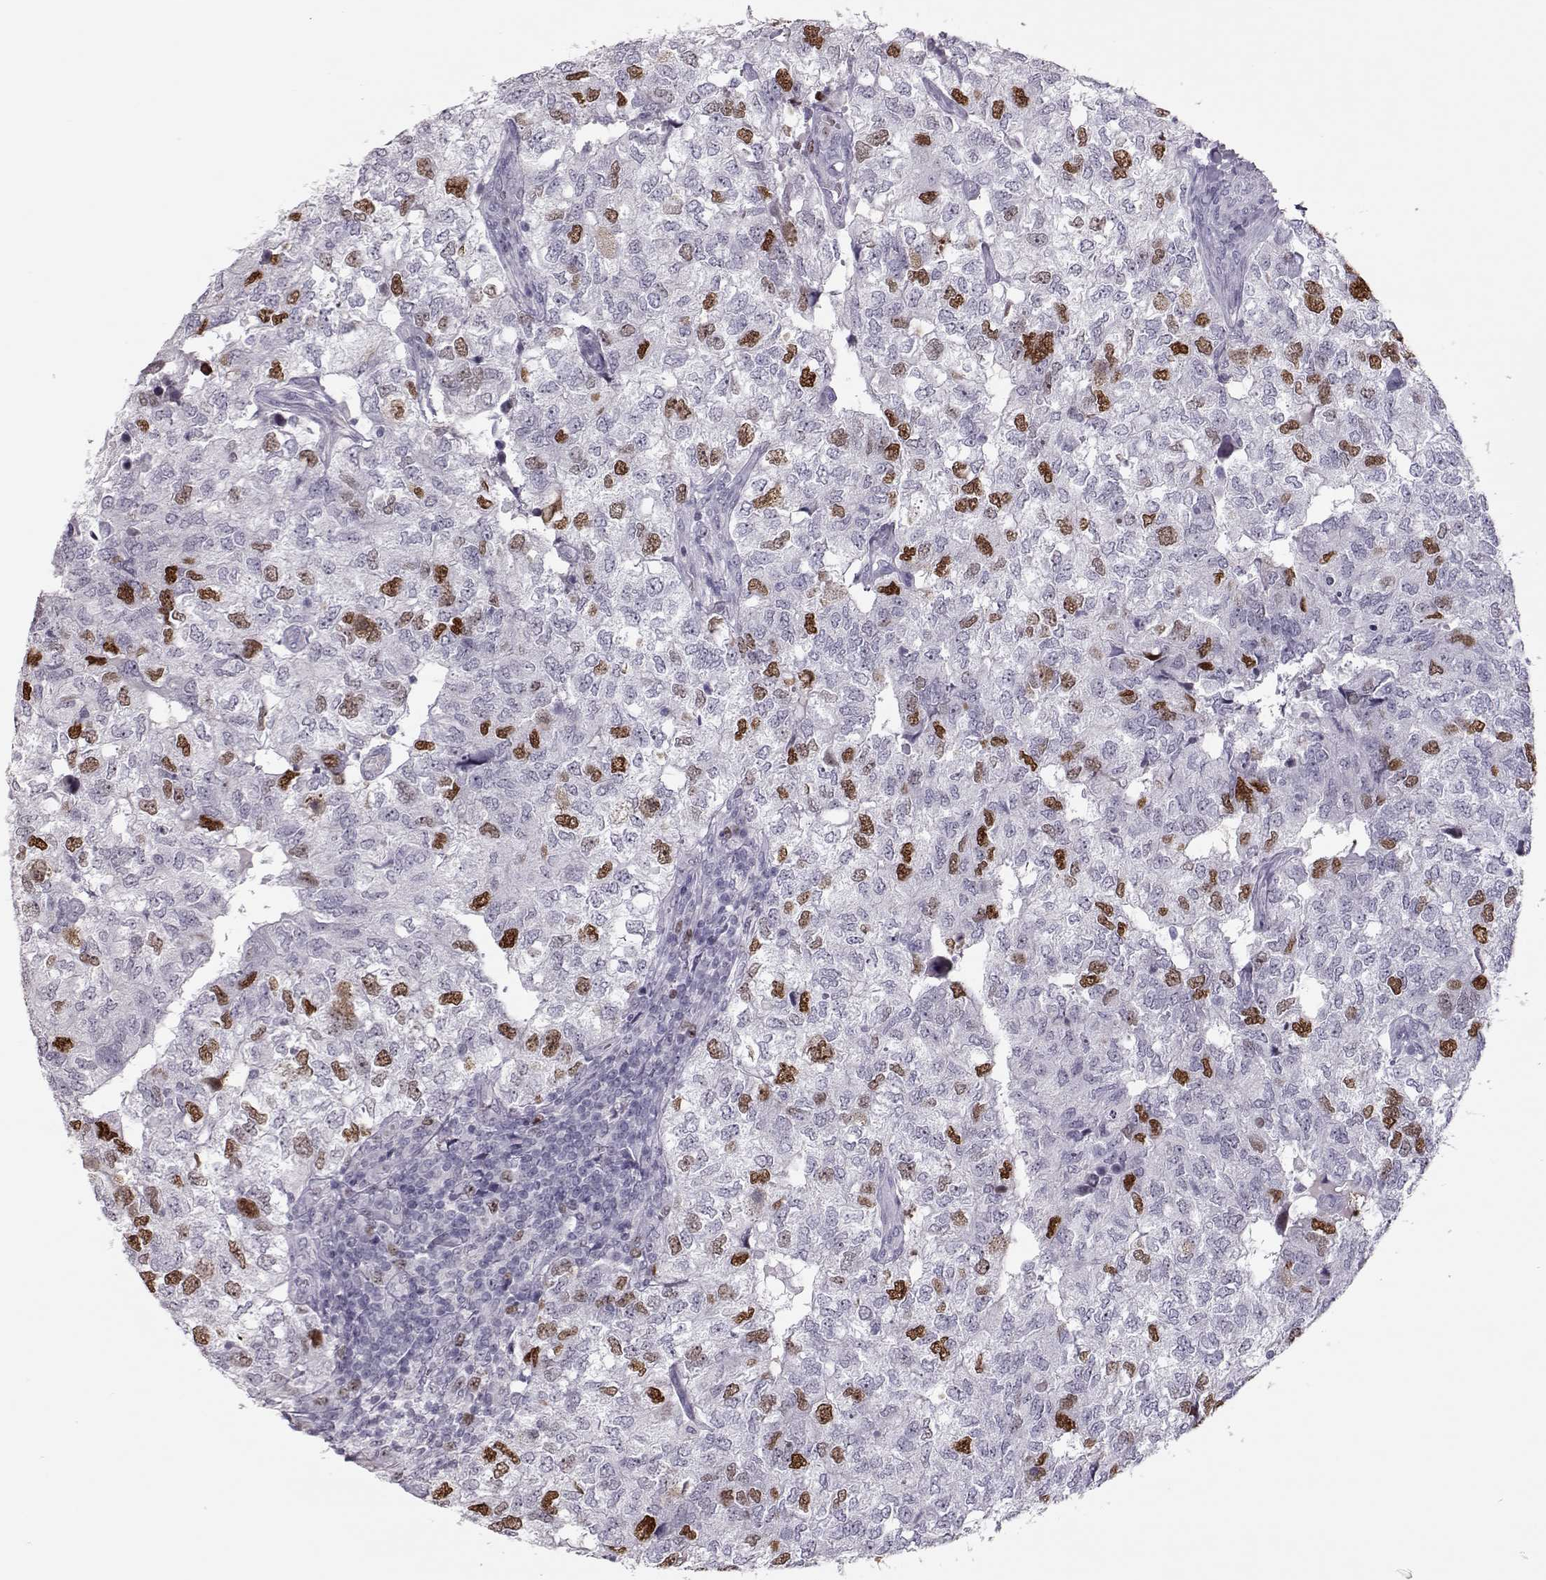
{"staining": {"intensity": "moderate", "quantity": "<25%", "location": "nuclear"}, "tissue": "breast cancer", "cell_type": "Tumor cells", "image_type": "cancer", "snomed": [{"axis": "morphology", "description": "Duct carcinoma"}, {"axis": "topography", "description": "Breast"}], "caption": "Immunohistochemistry histopathology image of human breast cancer (intraductal carcinoma) stained for a protein (brown), which exhibits low levels of moderate nuclear positivity in approximately <25% of tumor cells.", "gene": "SGO1", "patient": {"sex": "female", "age": 30}}